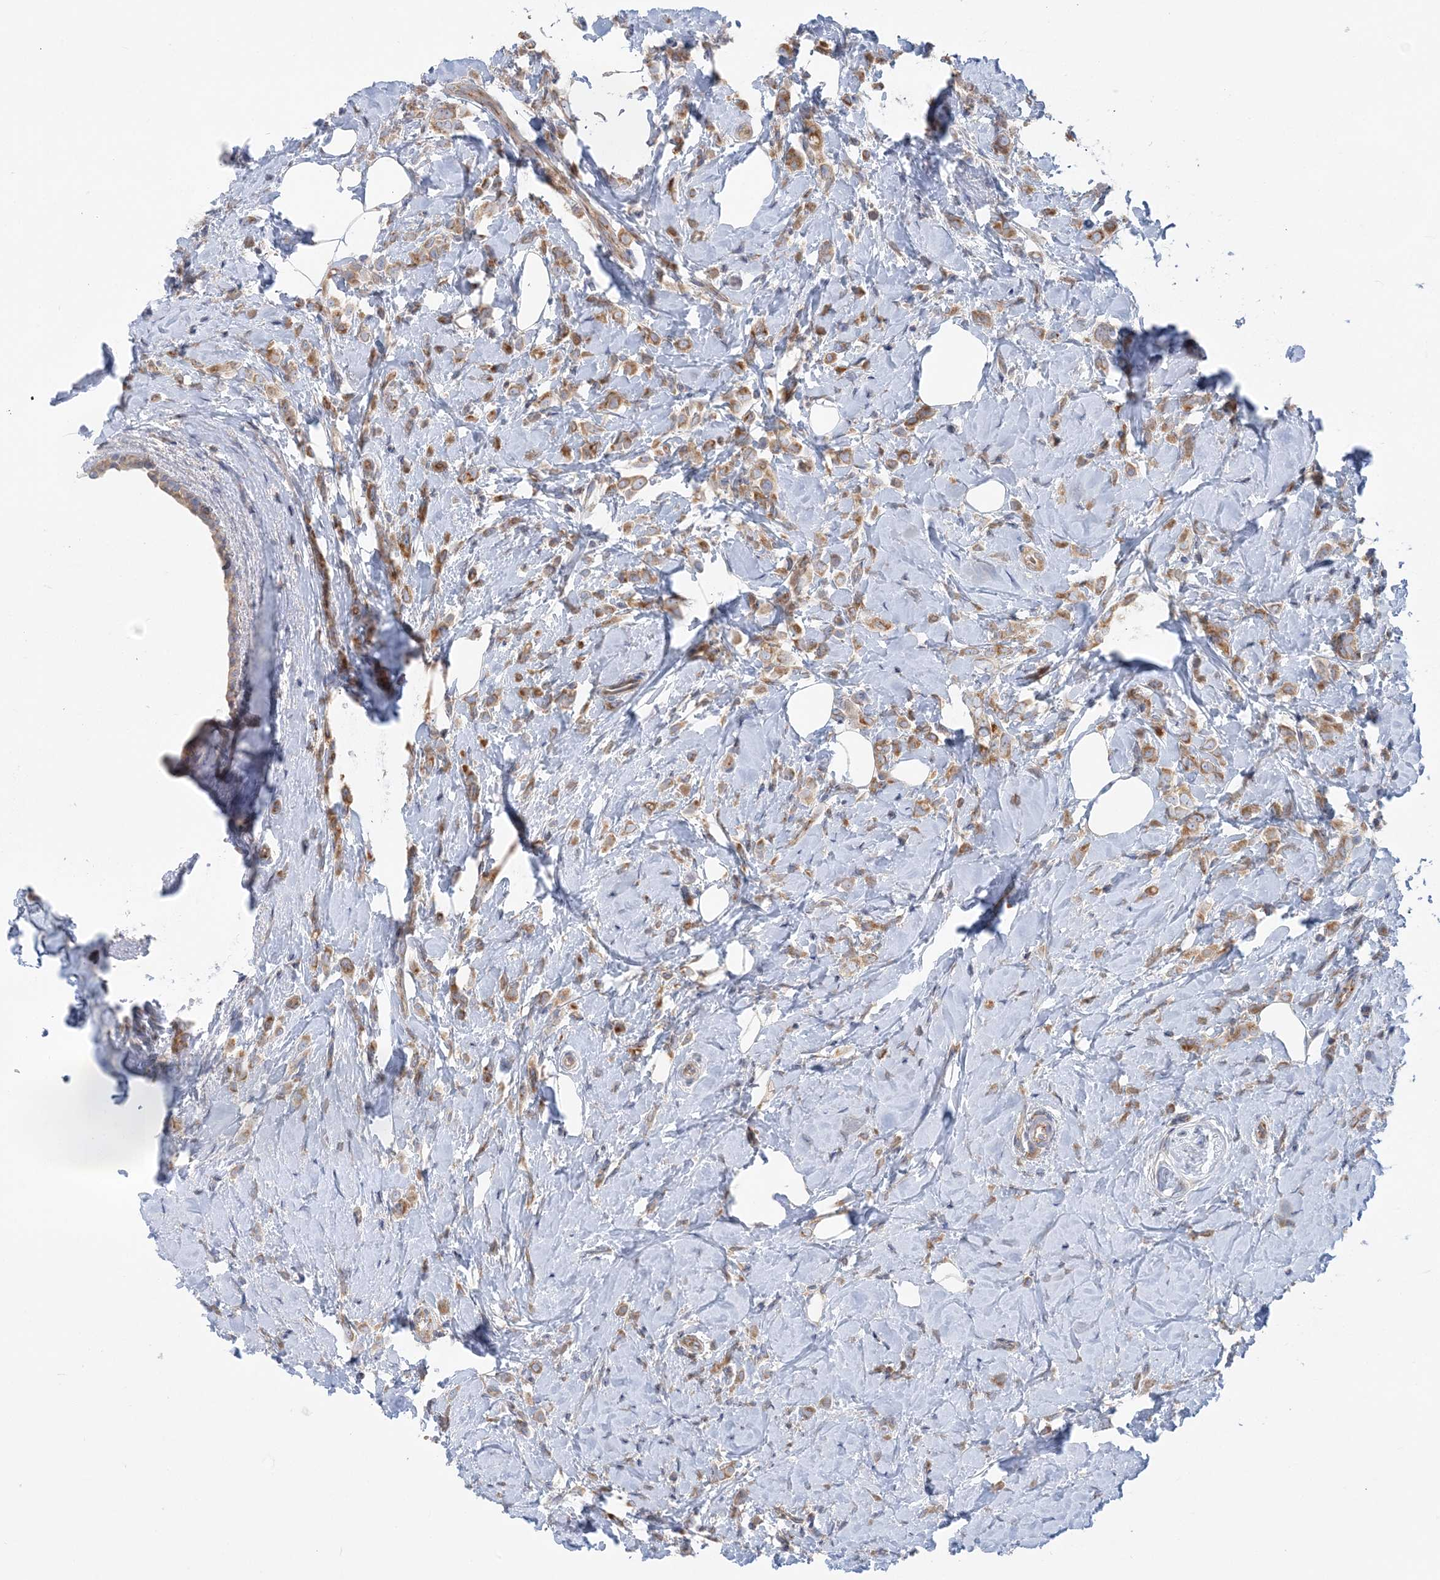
{"staining": {"intensity": "moderate", "quantity": ">75%", "location": "cytoplasmic/membranous"}, "tissue": "breast cancer", "cell_type": "Tumor cells", "image_type": "cancer", "snomed": [{"axis": "morphology", "description": "Lobular carcinoma"}, {"axis": "topography", "description": "Breast"}], "caption": "Brown immunohistochemical staining in breast lobular carcinoma exhibits moderate cytoplasmic/membranous expression in about >75% of tumor cells. The protein of interest is stained brown, and the nuclei are stained in blue (DAB IHC with brightfield microscopy, high magnification).", "gene": "FAM114A2", "patient": {"sex": "female", "age": 47}}